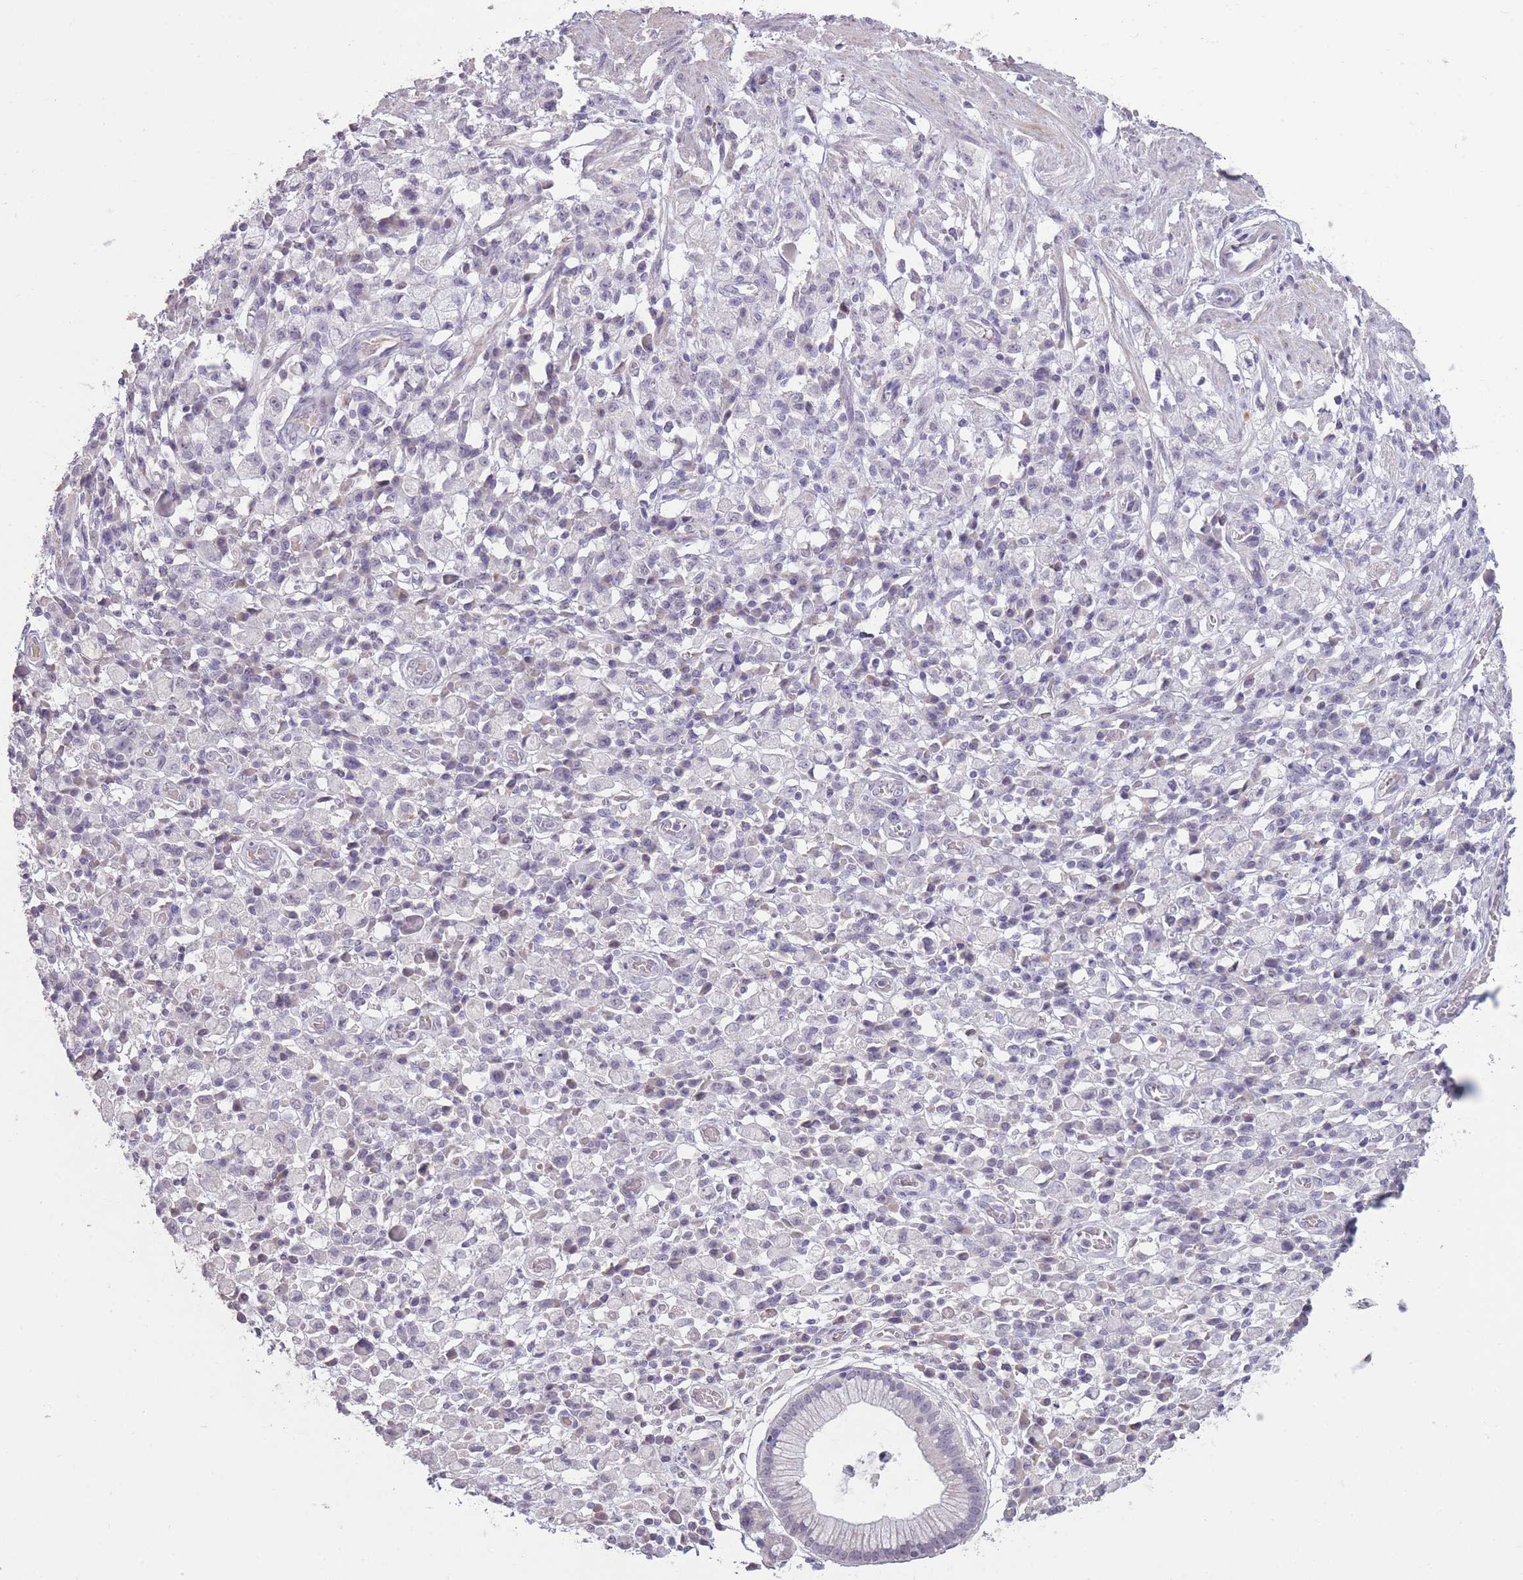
{"staining": {"intensity": "negative", "quantity": "none", "location": "none"}, "tissue": "stomach cancer", "cell_type": "Tumor cells", "image_type": "cancer", "snomed": [{"axis": "morphology", "description": "Adenocarcinoma, NOS"}, {"axis": "topography", "description": "Stomach"}], "caption": "Tumor cells are negative for protein expression in human stomach cancer (adenocarcinoma). (DAB (3,3'-diaminobenzidine) immunohistochemistry (IHC) with hematoxylin counter stain).", "gene": "ZBTB24", "patient": {"sex": "male", "age": 77}}